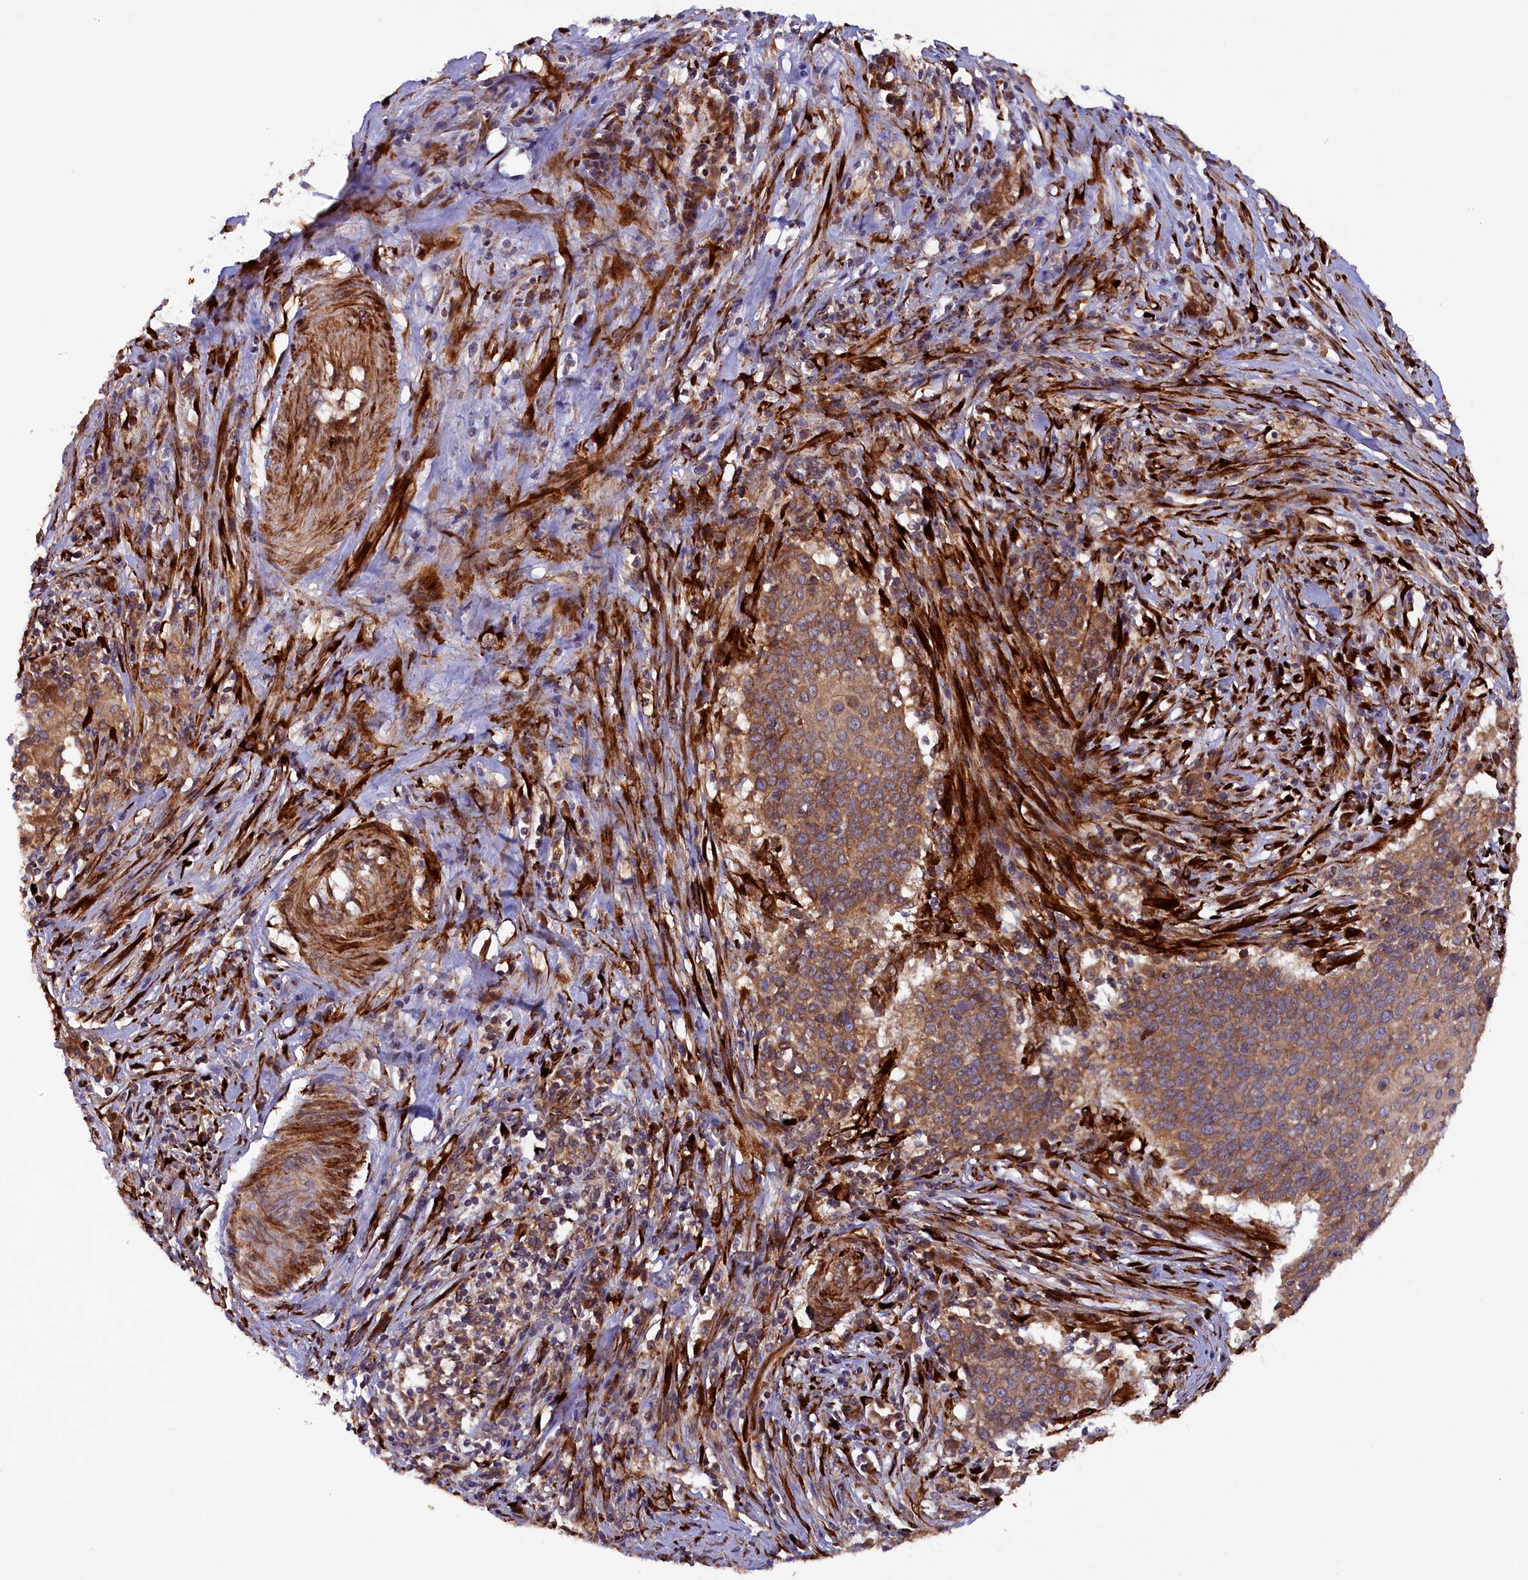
{"staining": {"intensity": "moderate", "quantity": ">75%", "location": "cytoplasmic/membranous"}, "tissue": "cervical cancer", "cell_type": "Tumor cells", "image_type": "cancer", "snomed": [{"axis": "morphology", "description": "Squamous cell carcinoma, NOS"}, {"axis": "topography", "description": "Cervix"}], "caption": "This image reveals immunohistochemistry staining of cervical cancer, with medium moderate cytoplasmic/membranous expression in approximately >75% of tumor cells.", "gene": "ARRDC4", "patient": {"sex": "female", "age": 39}}